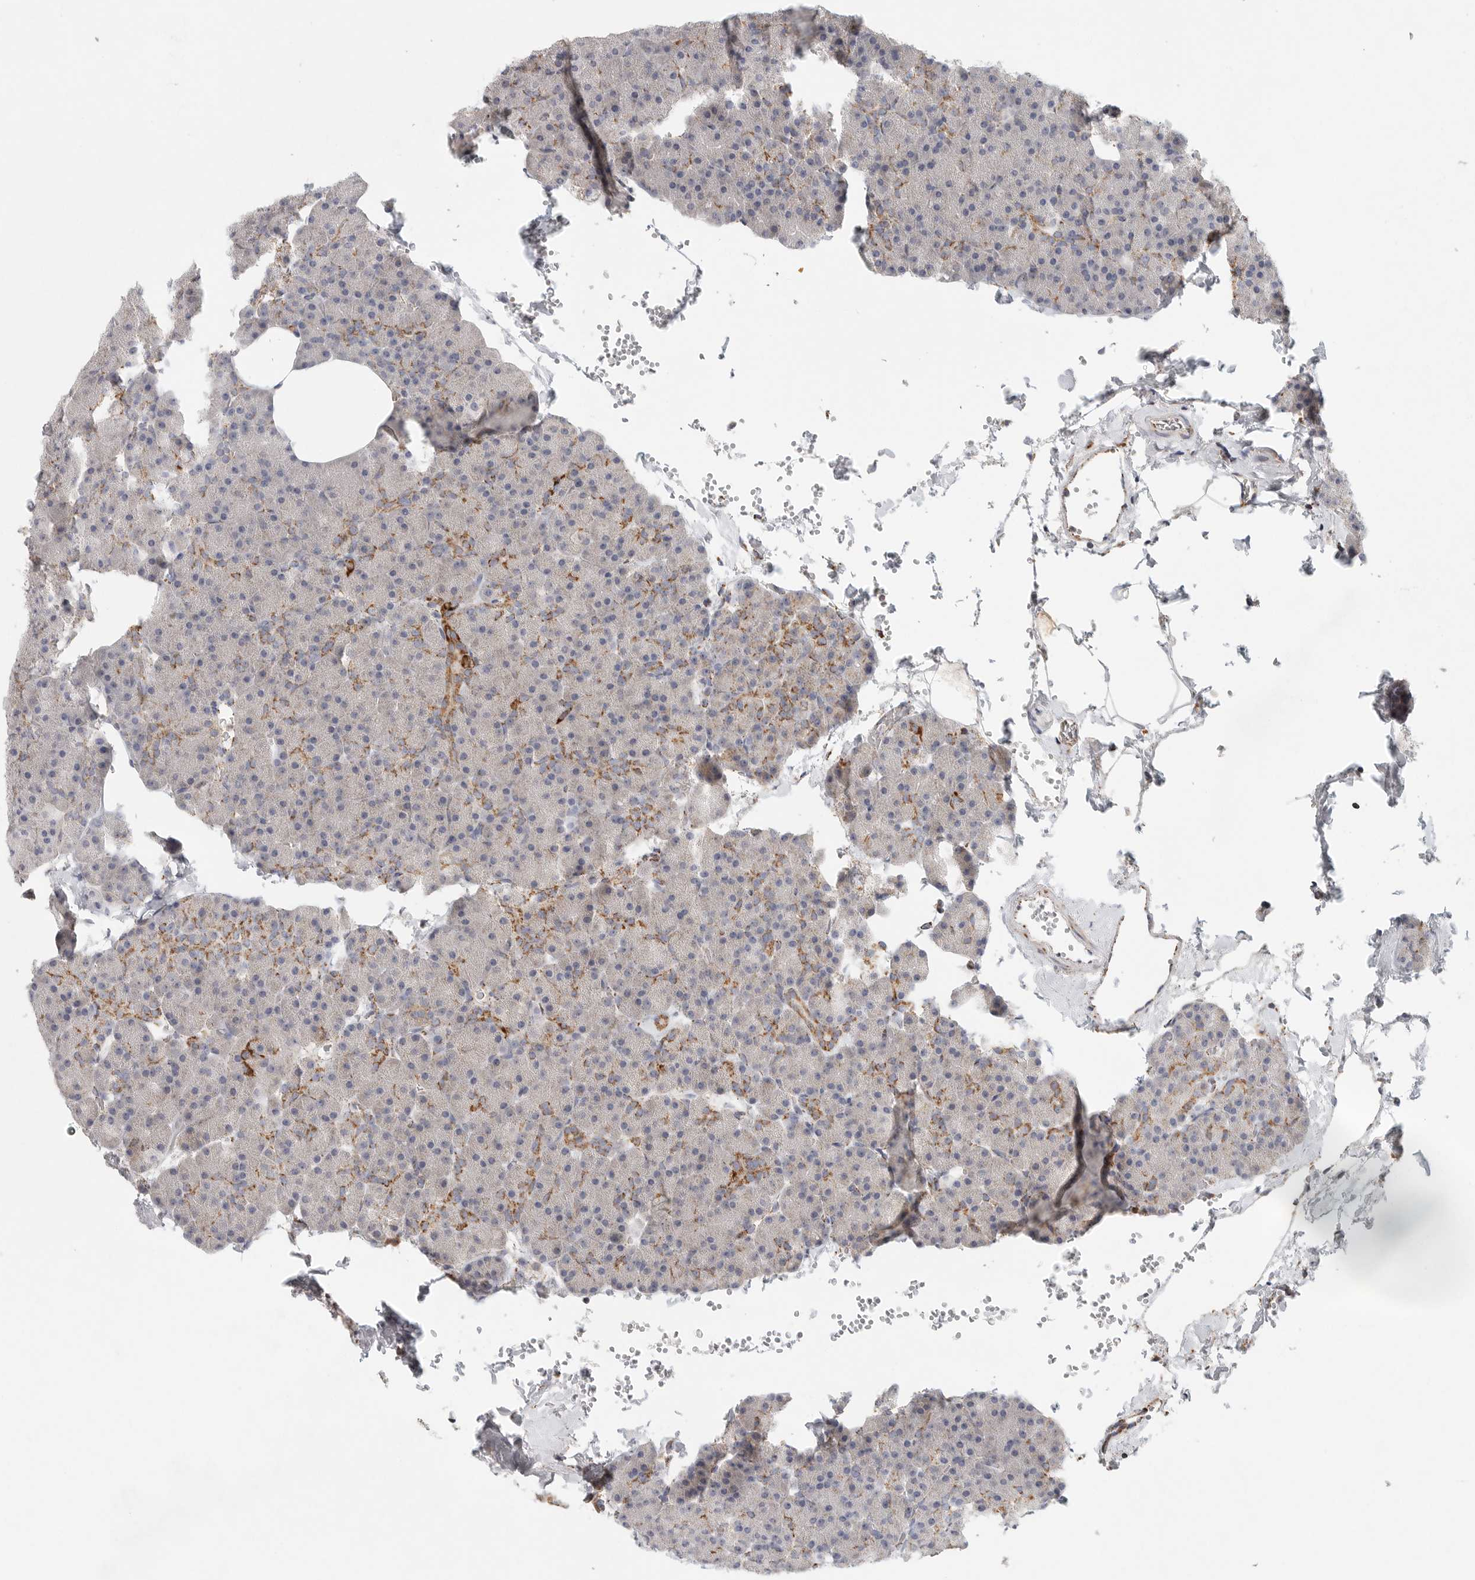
{"staining": {"intensity": "moderate", "quantity": "25%-75%", "location": "cytoplasmic/membranous"}, "tissue": "pancreas", "cell_type": "Exocrine glandular cells", "image_type": "normal", "snomed": [{"axis": "morphology", "description": "Normal tissue, NOS"}, {"axis": "morphology", "description": "Carcinoid, malignant, NOS"}, {"axis": "topography", "description": "Pancreas"}], "caption": "Protein staining by IHC displays moderate cytoplasmic/membranous expression in approximately 25%-75% of exocrine glandular cells in normal pancreas. (DAB IHC with brightfield microscopy, high magnification).", "gene": "SLC25A26", "patient": {"sex": "female", "age": 35}}